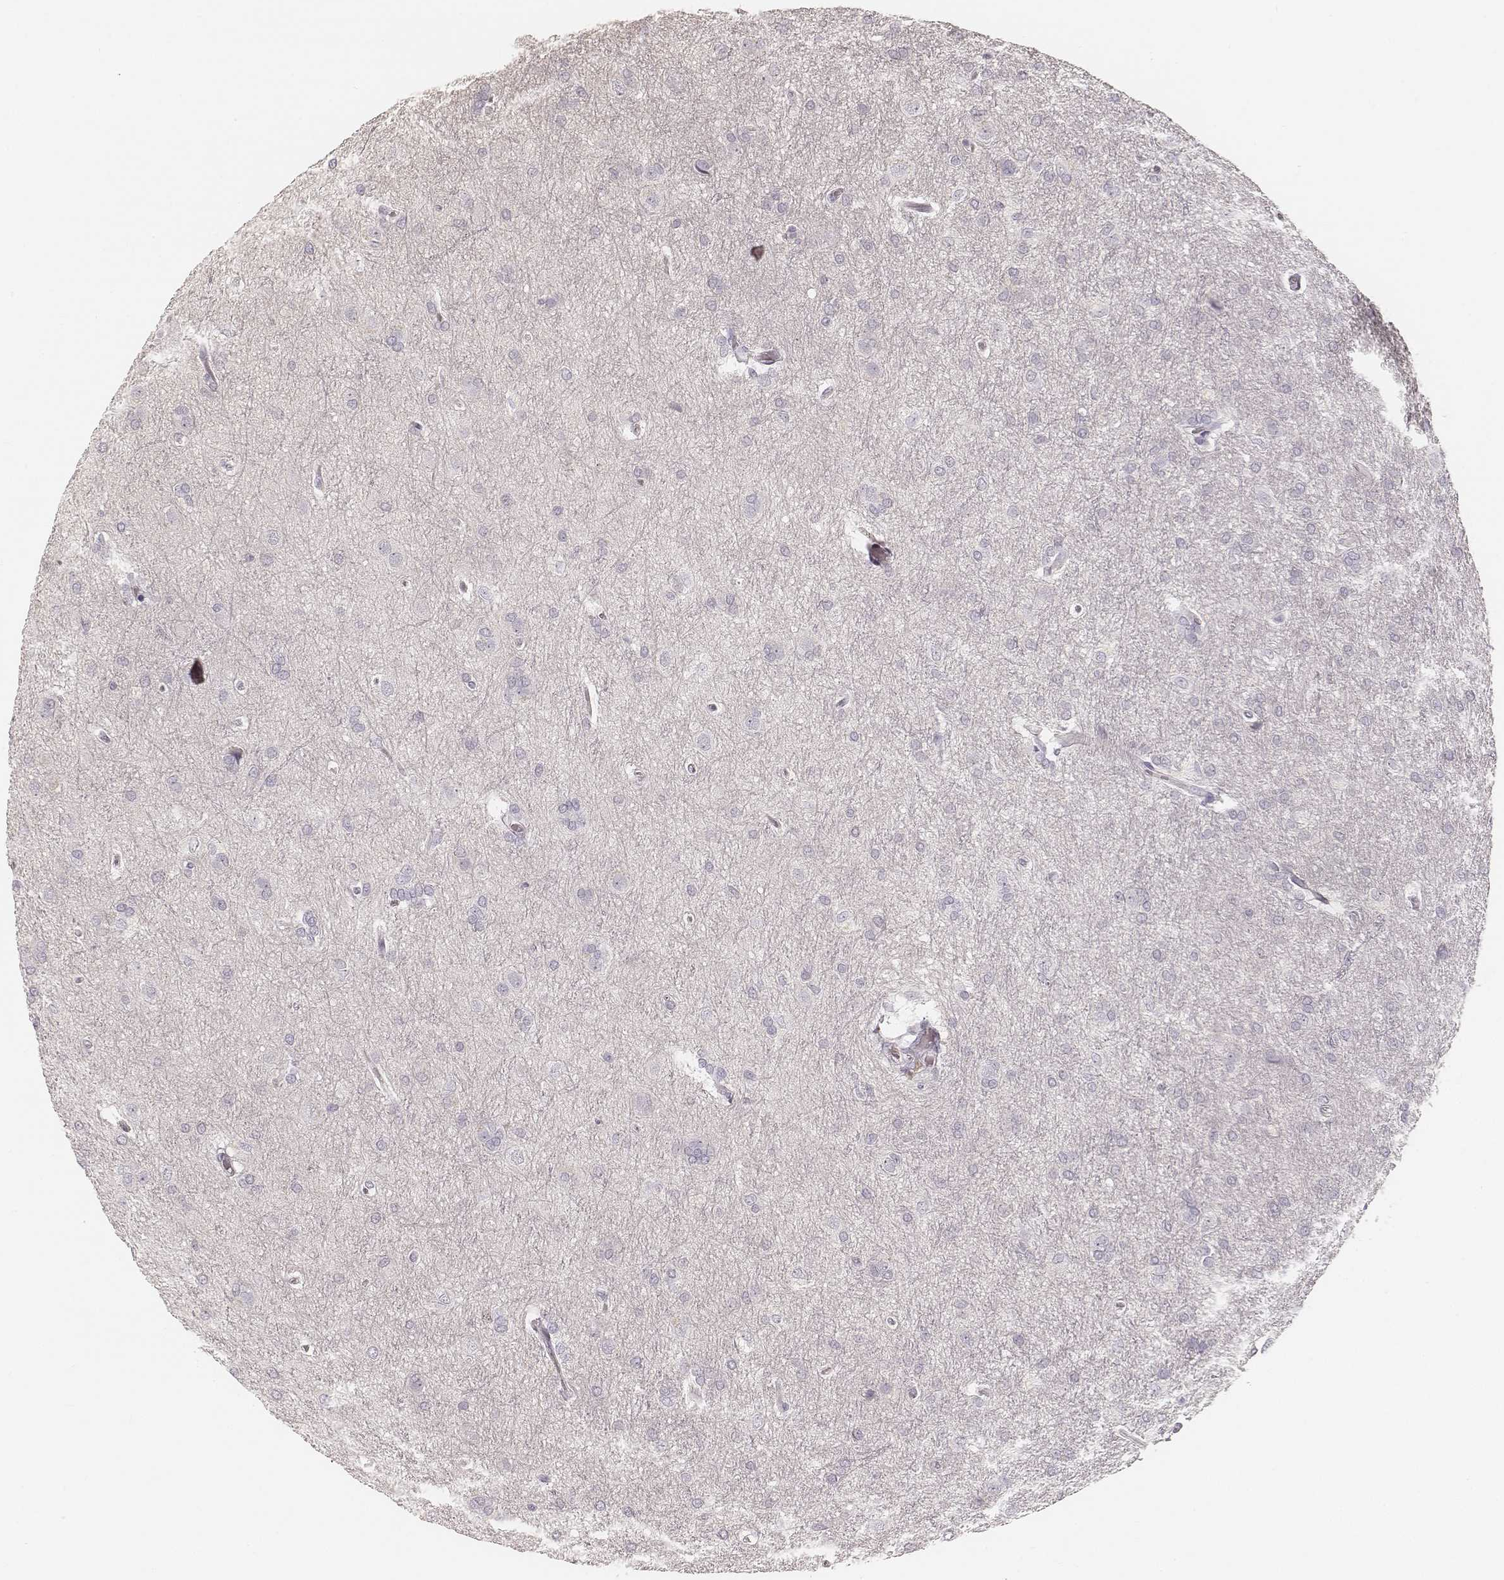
{"staining": {"intensity": "negative", "quantity": "none", "location": "none"}, "tissue": "glioma", "cell_type": "Tumor cells", "image_type": "cancer", "snomed": [{"axis": "morphology", "description": "Glioma, malignant, High grade"}, {"axis": "topography", "description": "Brain"}], "caption": "Immunohistochemical staining of human glioma shows no significant positivity in tumor cells. (DAB immunohistochemistry (IHC), high magnification).", "gene": "TEX37", "patient": {"sex": "male", "age": 68}}